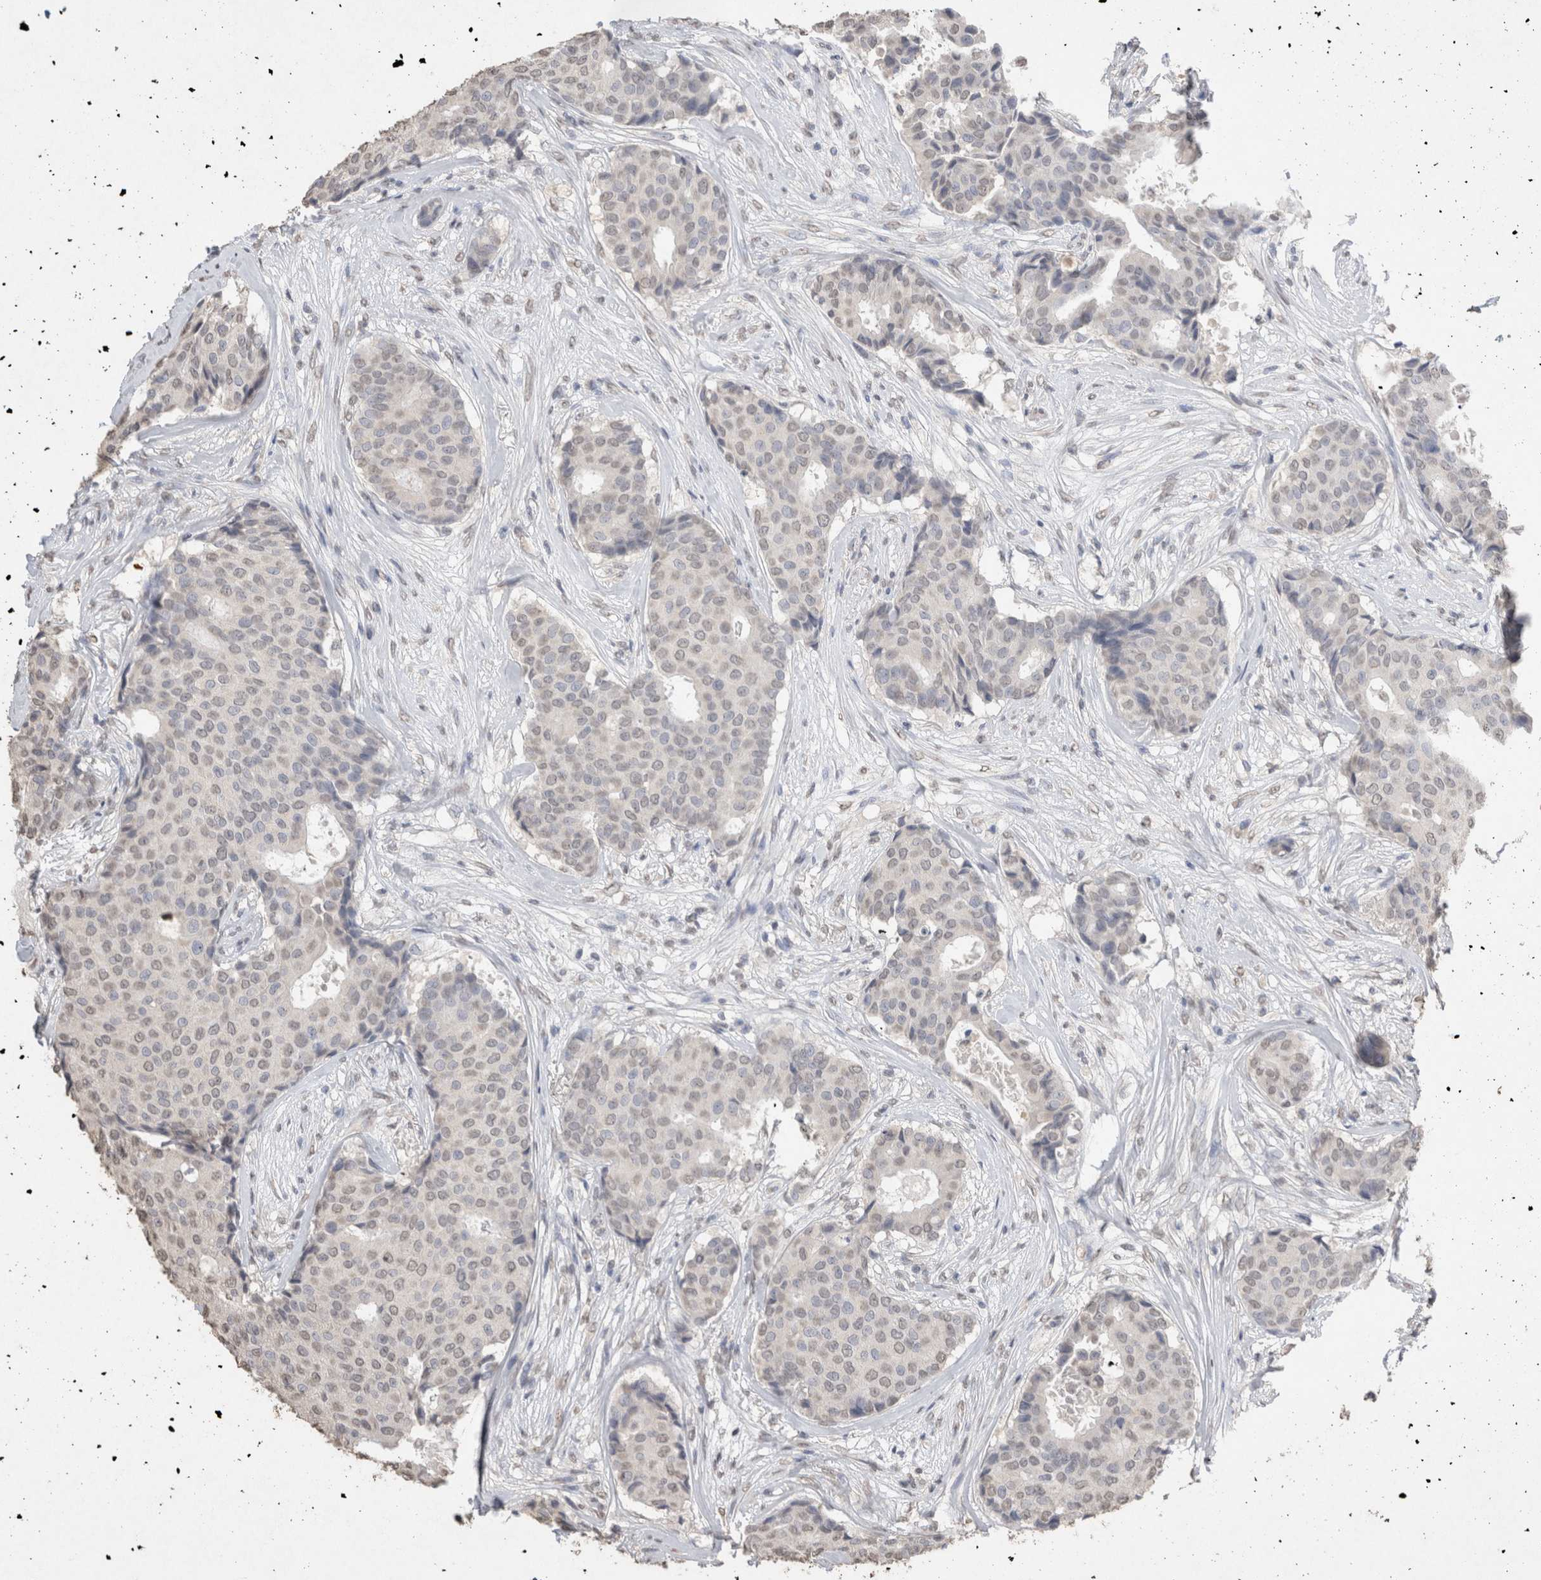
{"staining": {"intensity": "weak", "quantity": "<25%", "location": "nuclear"}, "tissue": "breast cancer", "cell_type": "Tumor cells", "image_type": "cancer", "snomed": [{"axis": "morphology", "description": "Duct carcinoma"}, {"axis": "topography", "description": "Breast"}], "caption": "The image demonstrates no staining of tumor cells in breast cancer (invasive ductal carcinoma).", "gene": "LGALS2", "patient": {"sex": "female", "age": 75}}